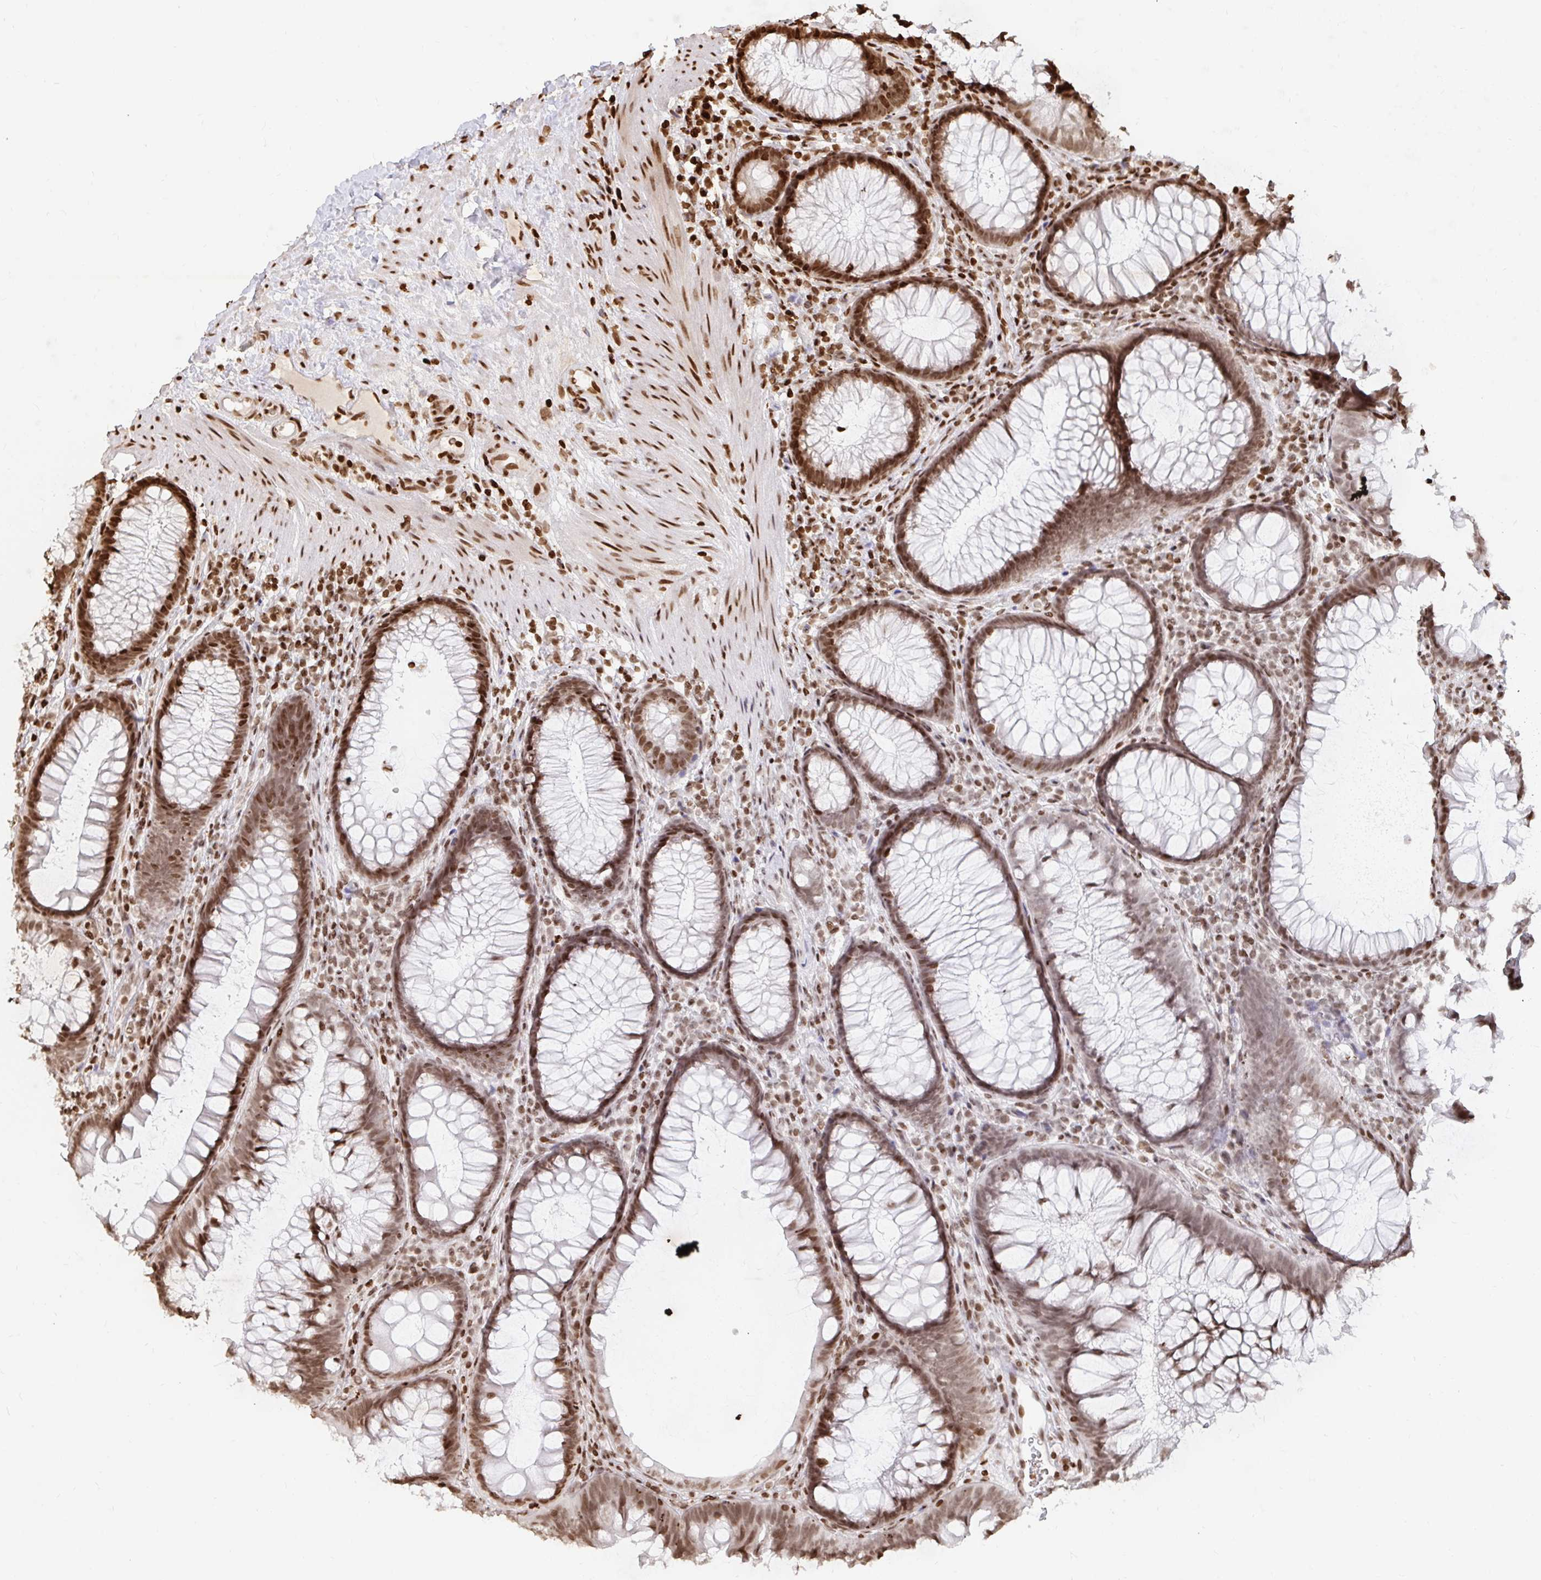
{"staining": {"intensity": "strong", "quantity": ">75%", "location": "nuclear"}, "tissue": "colon", "cell_type": "Endothelial cells", "image_type": "normal", "snomed": [{"axis": "morphology", "description": "Normal tissue, NOS"}, {"axis": "morphology", "description": "Adenoma, NOS"}, {"axis": "topography", "description": "Soft tissue"}, {"axis": "topography", "description": "Colon"}], "caption": "Immunohistochemistry image of normal colon: colon stained using immunohistochemistry displays high levels of strong protein expression localized specifically in the nuclear of endothelial cells, appearing as a nuclear brown color.", "gene": "H2BC5", "patient": {"sex": "male", "age": 47}}